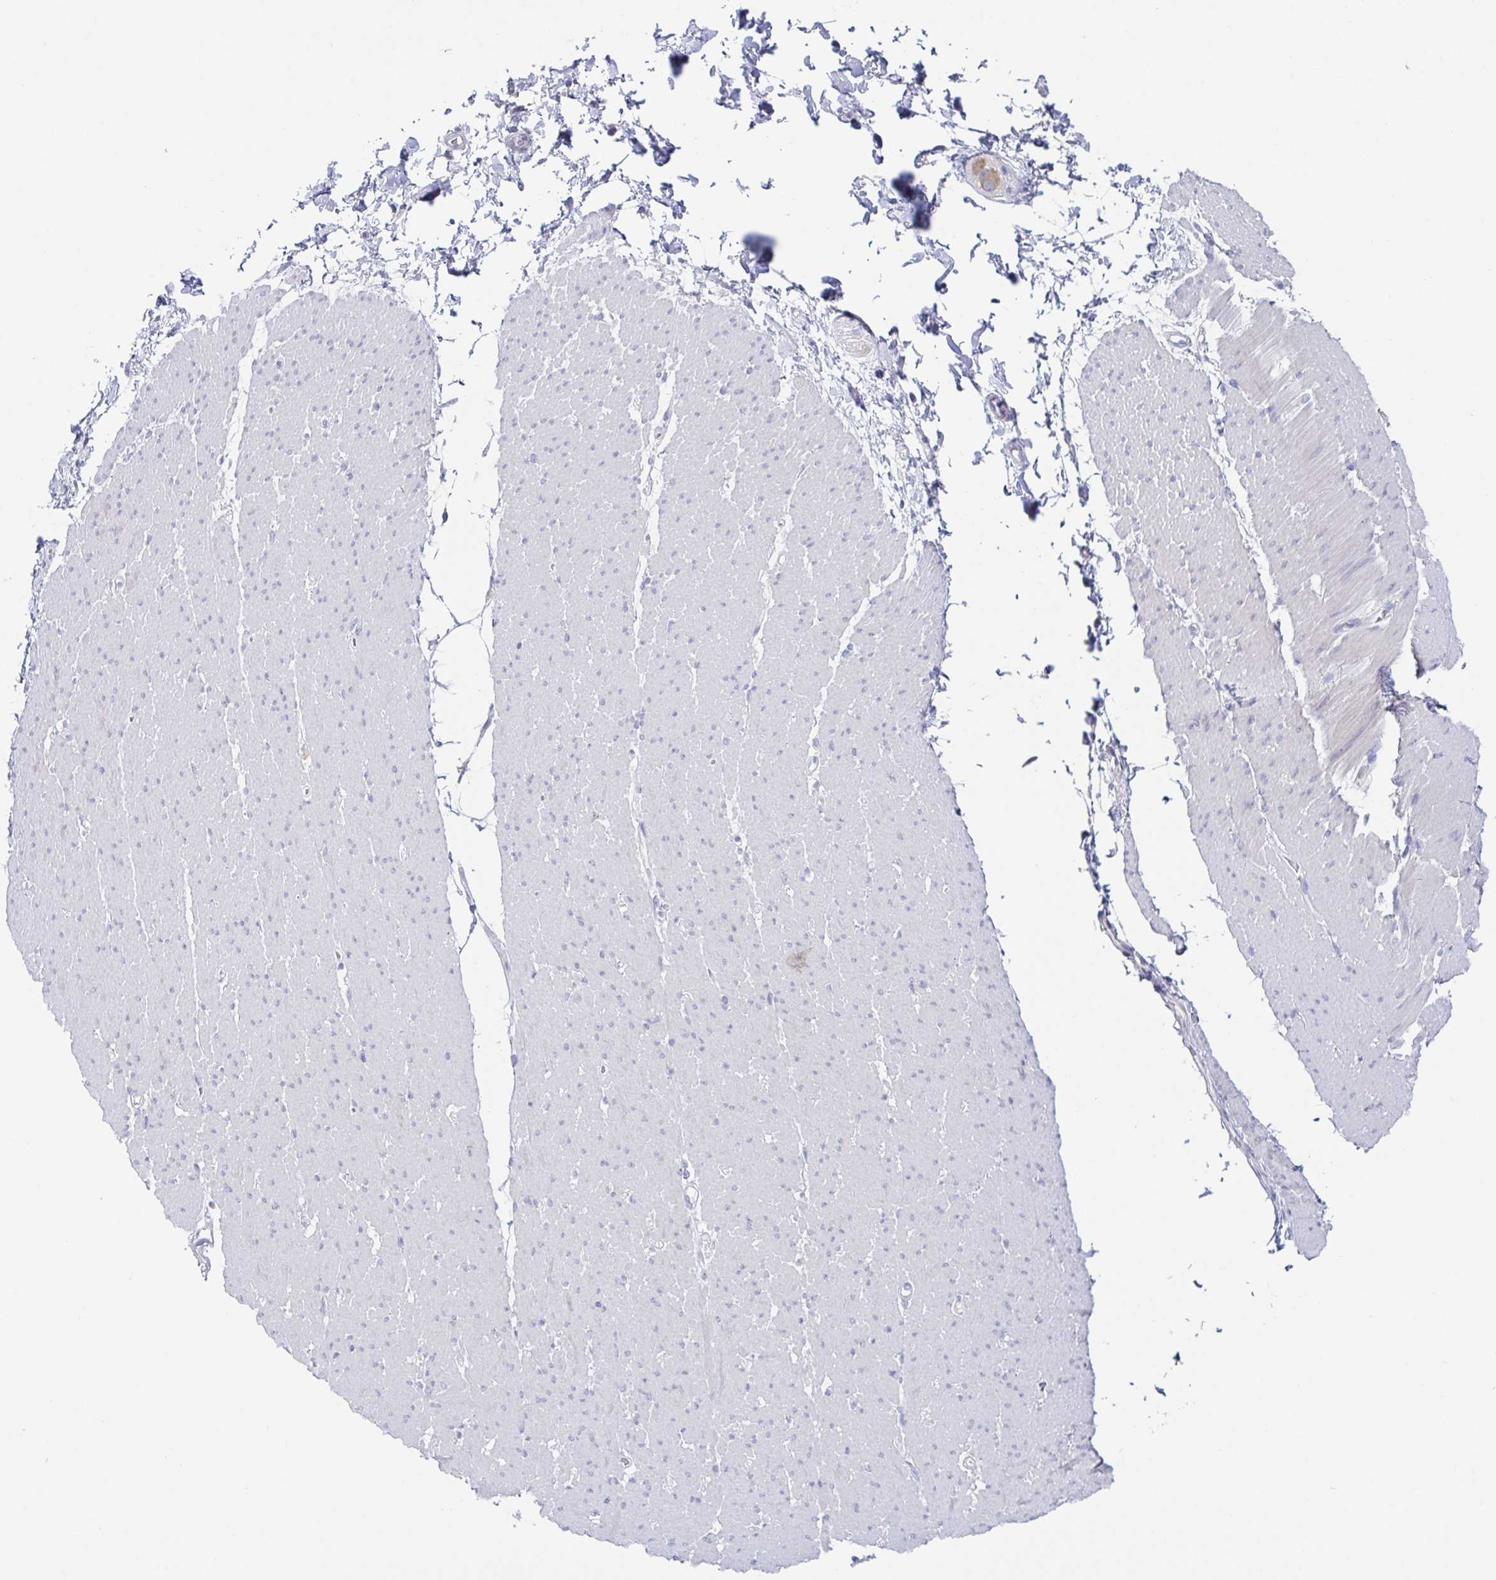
{"staining": {"intensity": "negative", "quantity": "none", "location": "none"}, "tissue": "smooth muscle", "cell_type": "Smooth muscle cells", "image_type": "normal", "snomed": [{"axis": "morphology", "description": "Normal tissue, NOS"}, {"axis": "topography", "description": "Smooth muscle"}, {"axis": "topography", "description": "Rectum"}], "caption": "Protein analysis of normal smooth muscle demonstrates no significant expression in smooth muscle cells.", "gene": "HTR2A", "patient": {"sex": "male", "age": 53}}